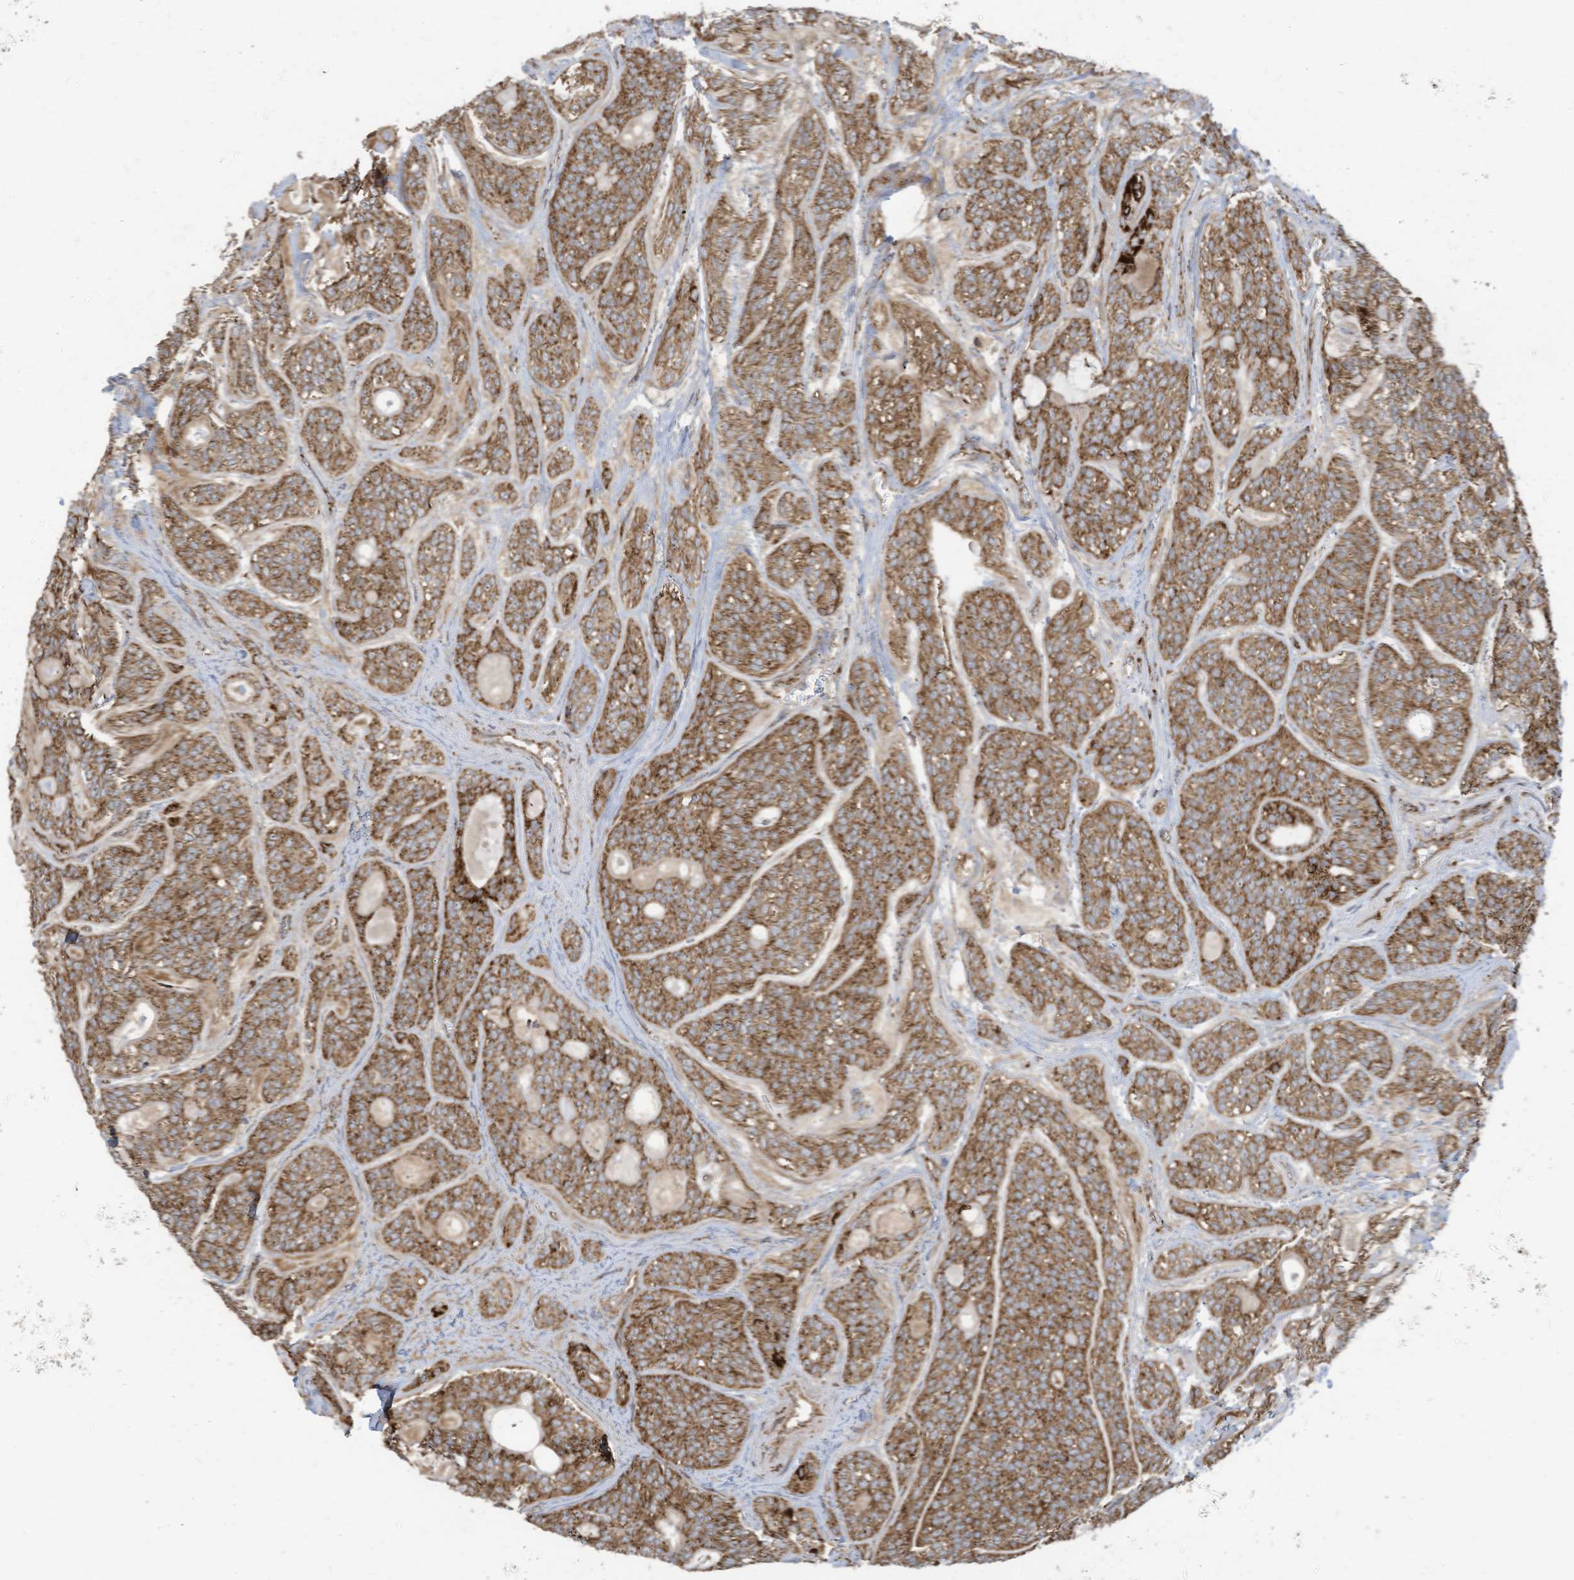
{"staining": {"intensity": "moderate", "quantity": ">75%", "location": "cytoplasmic/membranous"}, "tissue": "head and neck cancer", "cell_type": "Tumor cells", "image_type": "cancer", "snomed": [{"axis": "morphology", "description": "Adenocarcinoma, NOS"}, {"axis": "topography", "description": "Head-Neck"}], "caption": "A brown stain shows moderate cytoplasmic/membranous expression of a protein in head and neck cancer tumor cells.", "gene": "COX10", "patient": {"sex": "male", "age": 66}}